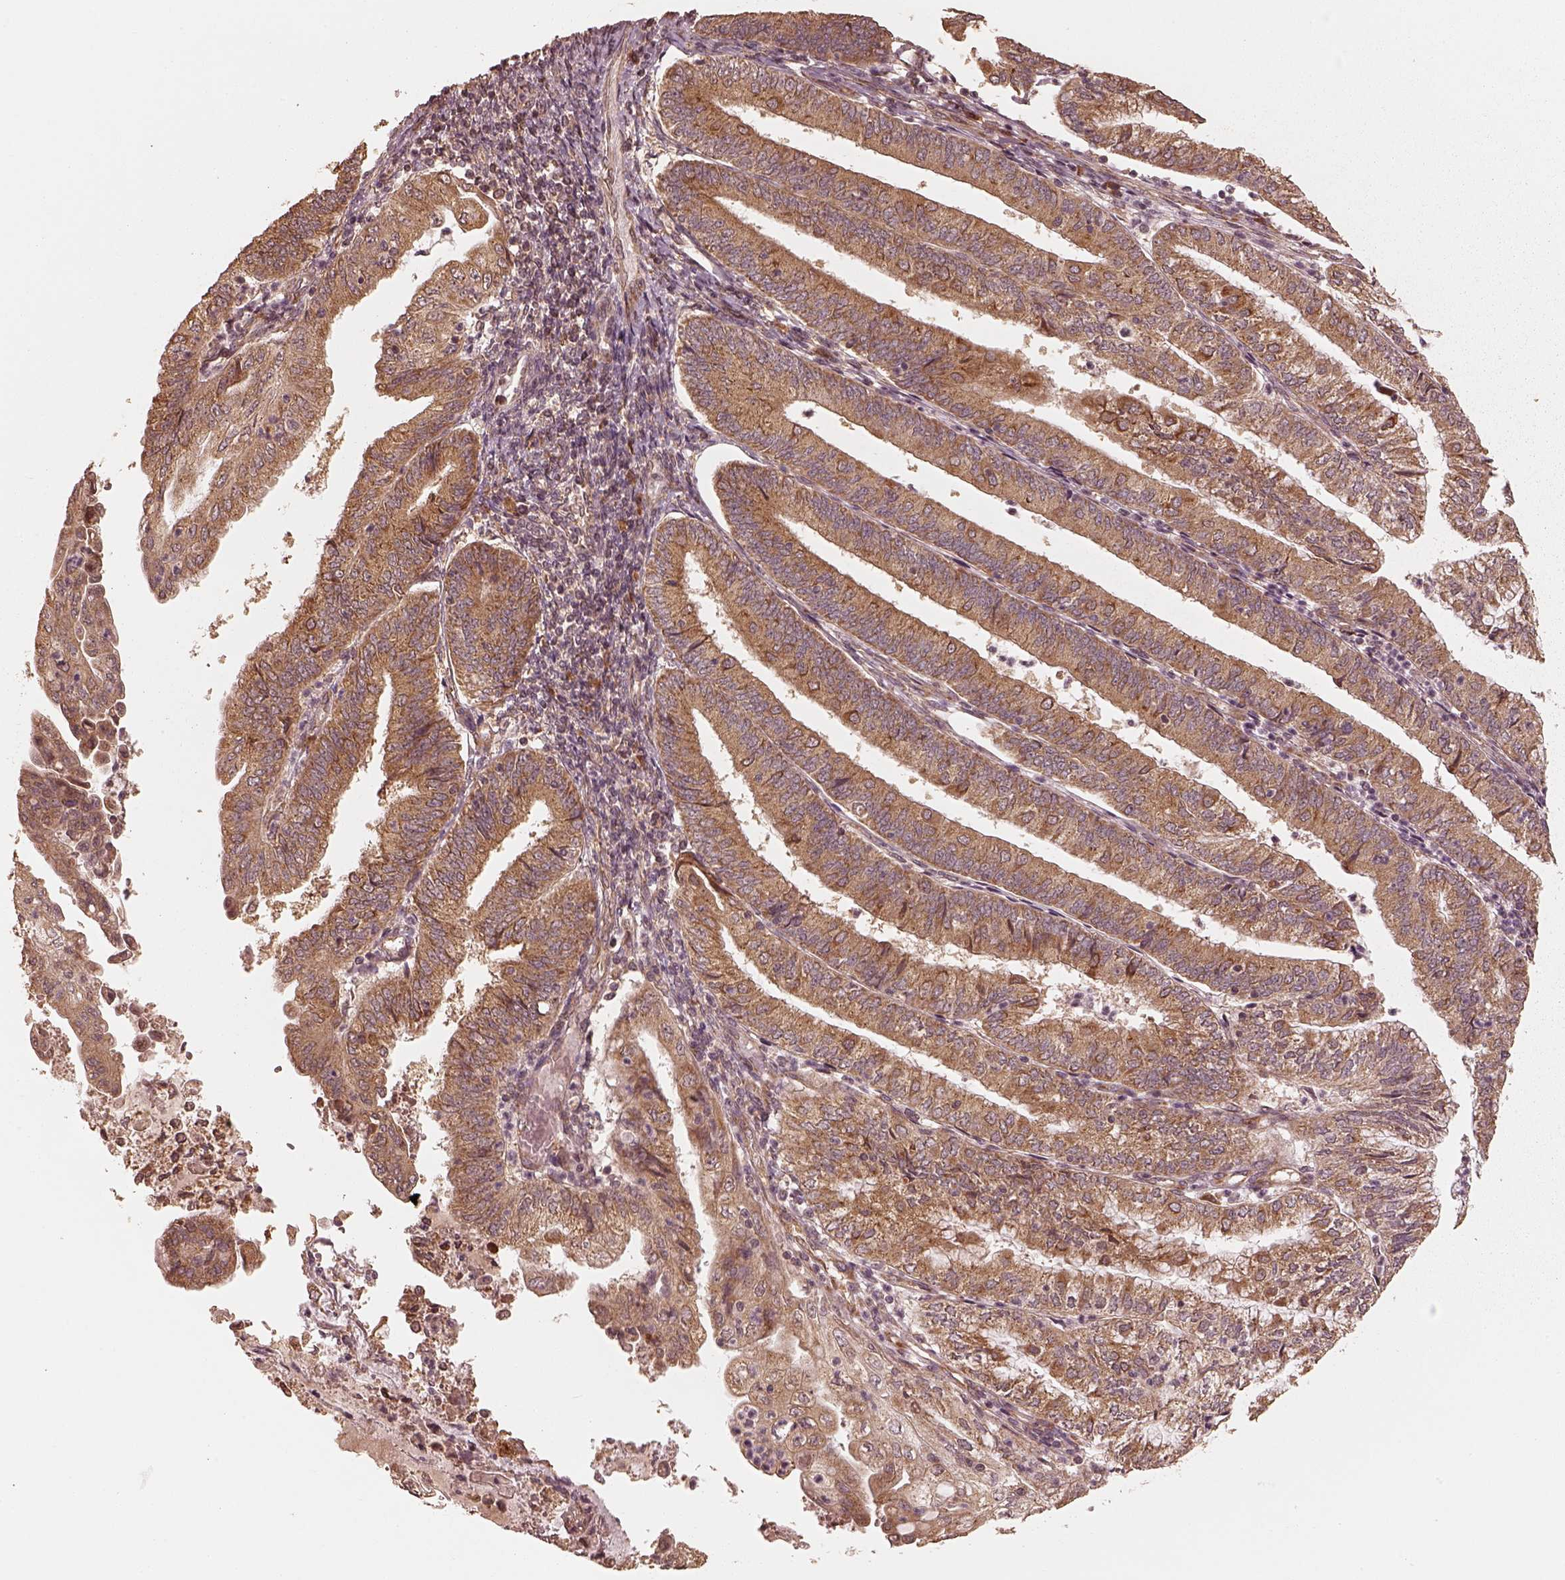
{"staining": {"intensity": "moderate", "quantity": ">75%", "location": "cytoplasmic/membranous"}, "tissue": "endometrial cancer", "cell_type": "Tumor cells", "image_type": "cancer", "snomed": [{"axis": "morphology", "description": "Adenocarcinoma, NOS"}, {"axis": "topography", "description": "Endometrium"}], "caption": "There is medium levels of moderate cytoplasmic/membranous positivity in tumor cells of endometrial cancer, as demonstrated by immunohistochemical staining (brown color).", "gene": "DNAJC25", "patient": {"sex": "female", "age": 55}}